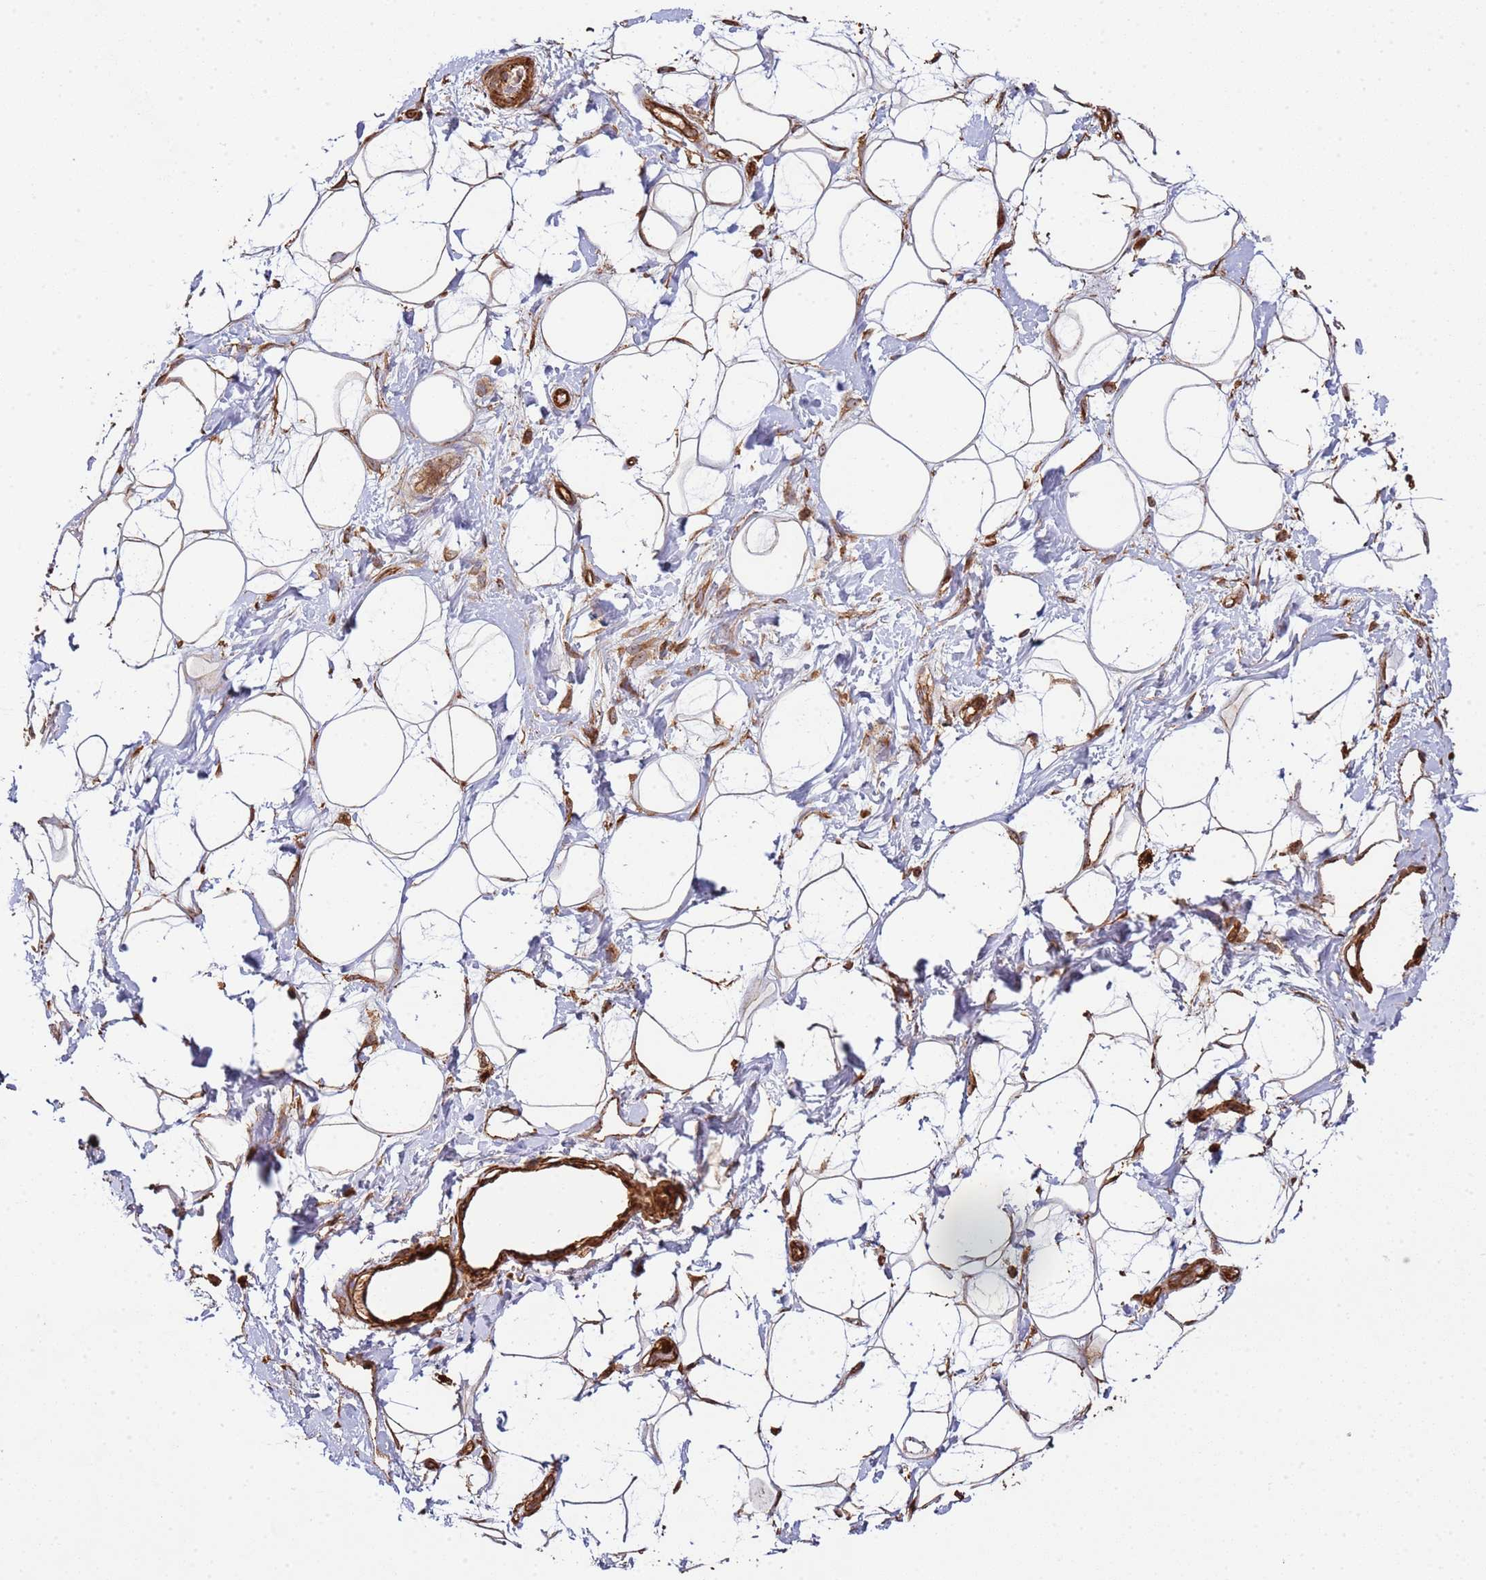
{"staining": {"intensity": "strong", "quantity": ">75%", "location": "cytoplasmic/membranous"}, "tissue": "adipose tissue", "cell_type": "Adipocytes", "image_type": "normal", "snomed": [{"axis": "morphology", "description": "Normal tissue, NOS"}, {"axis": "topography", "description": "Breast"}], "caption": "Protein analysis of normal adipose tissue exhibits strong cytoplasmic/membranous staining in approximately >75% of adipocytes. (Brightfield microscopy of DAB IHC at high magnification).", "gene": "NDUFAF4", "patient": {"sex": "female", "age": 26}}